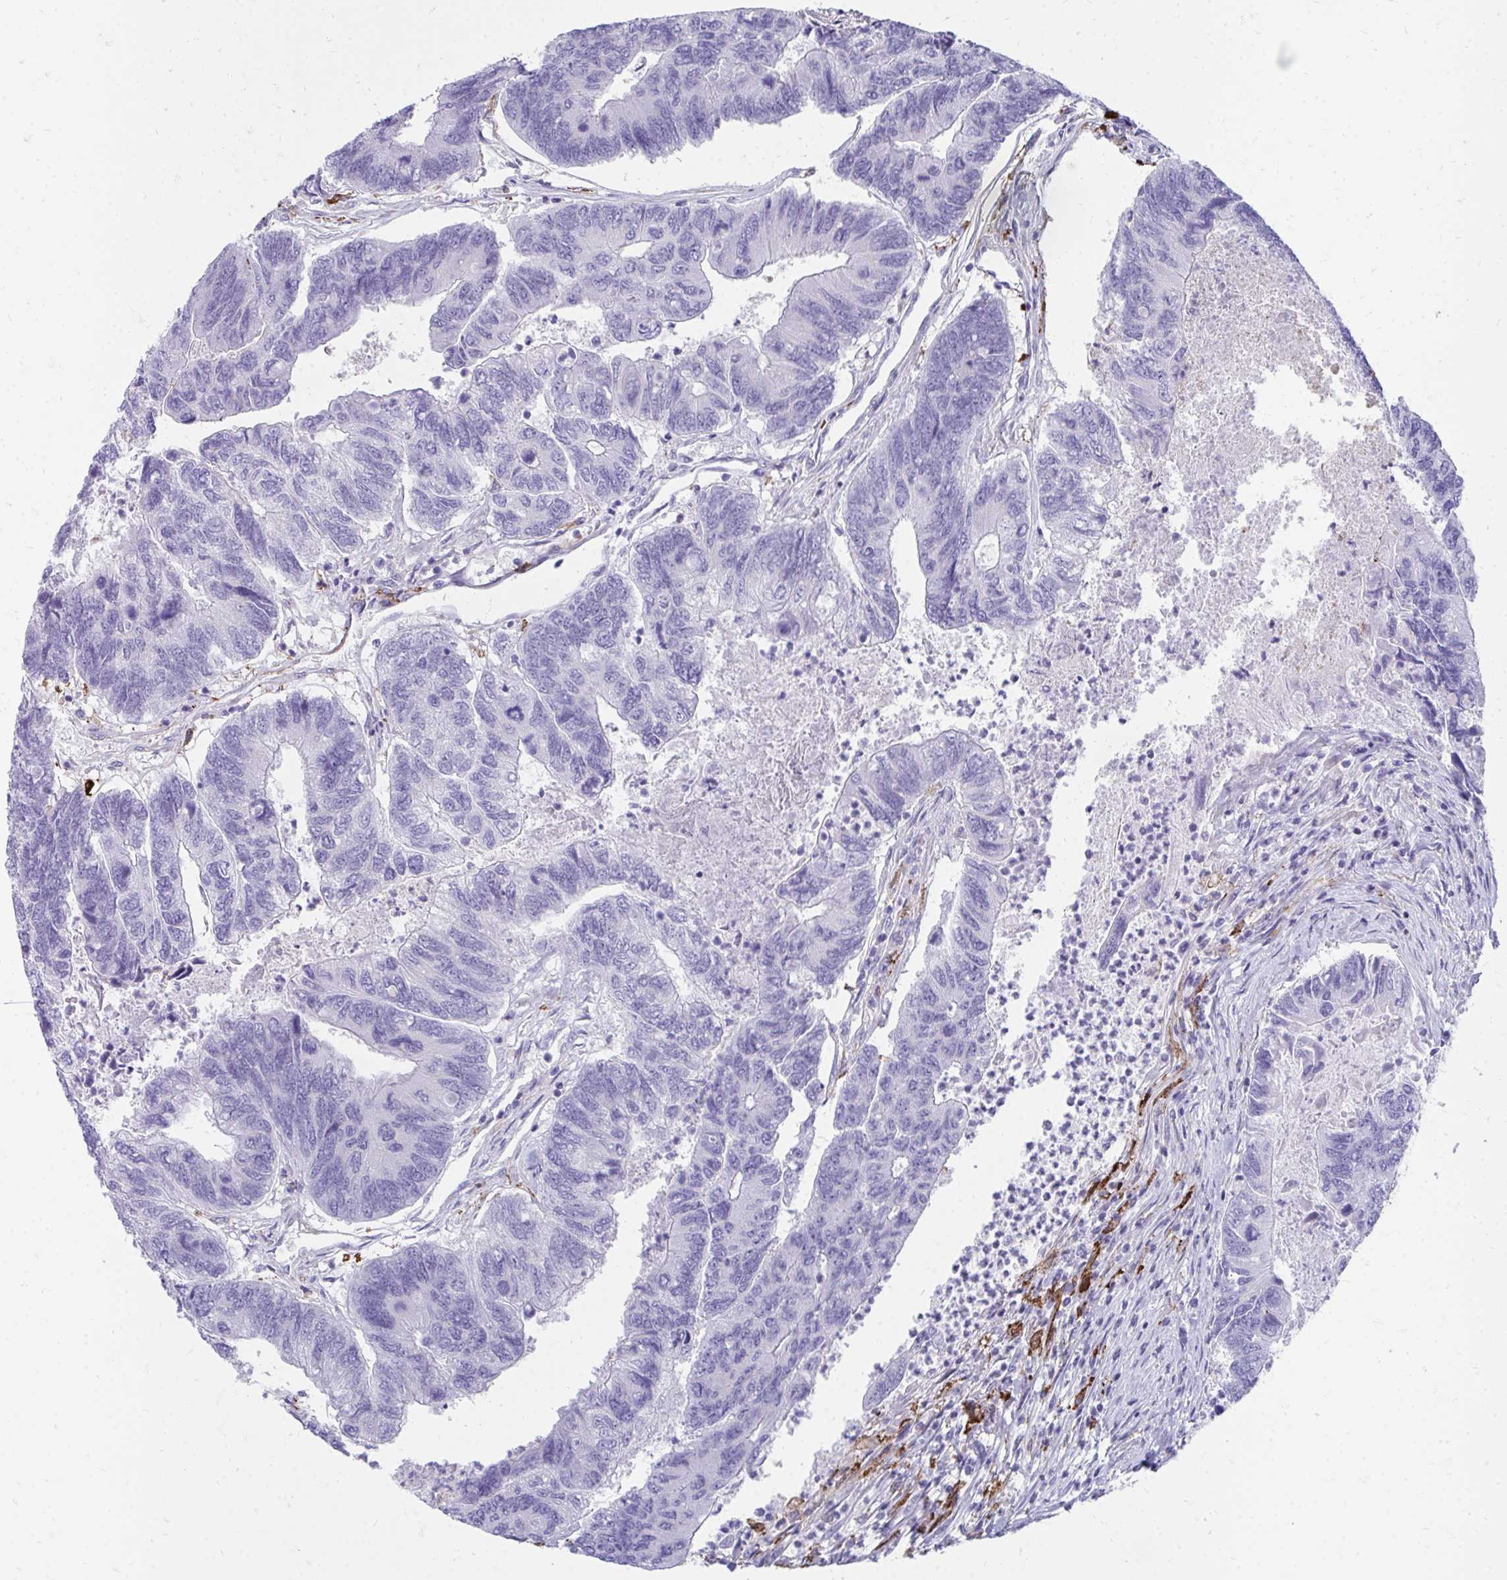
{"staining": {"intensity": "negative", "quantity": "none", "location": "none"}, "tissue": "colorectal cancer", "cell_type": "Tumor cells", "image_type": "cancer", "snomed": [{"axis": "morphology", "description": "Adenocarcinoma, NOS"}, {"axis": "topography", "description": "Colon"}], "caption": "IHC of human colorectal adenocarcinoma shows no positivity in tumor cells.", "gene": "CD163", "patient": {"sex": "female", "age": 67}}